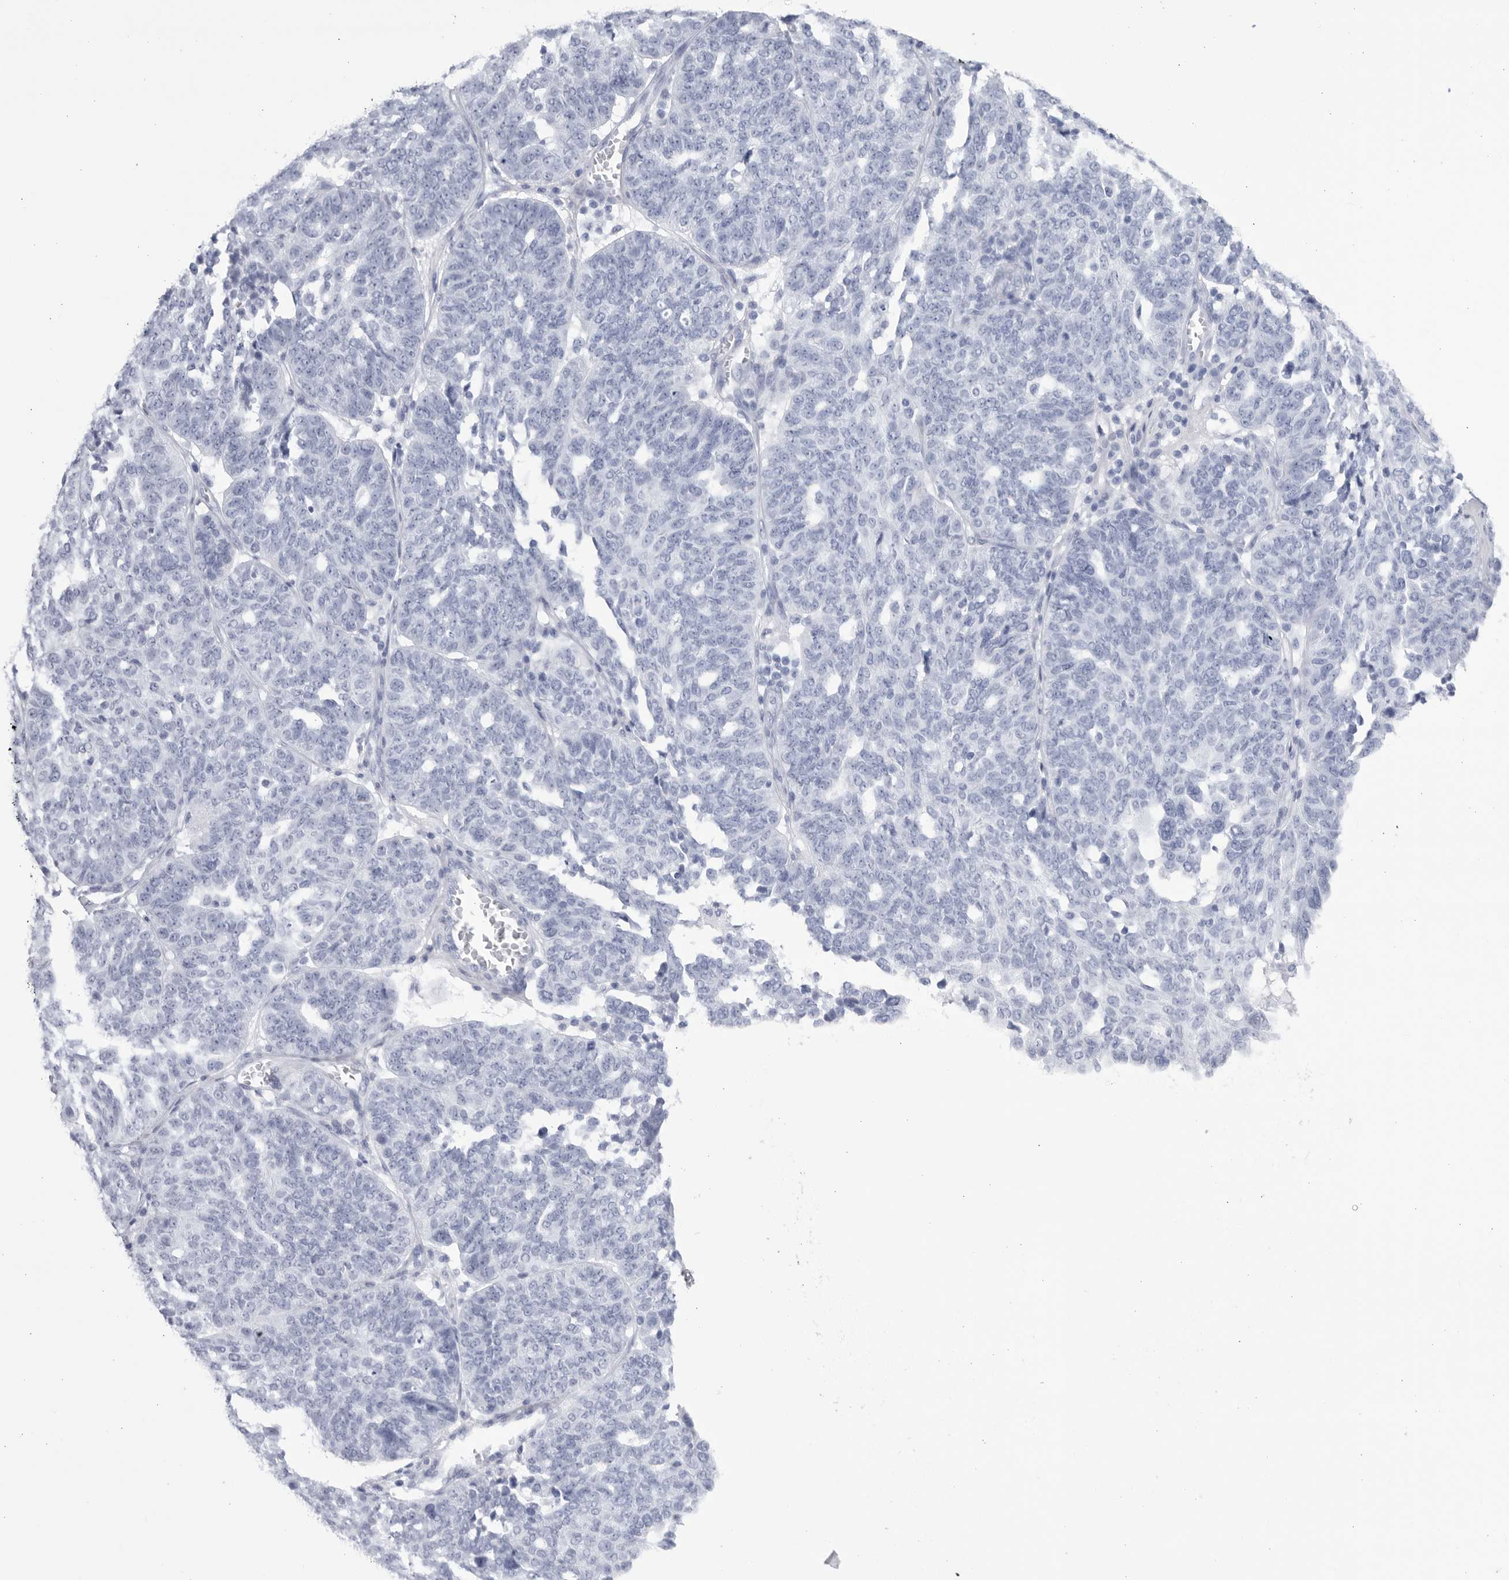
{"staining": {"intensity": "negative", "quantity": "none", "location": "none"}, "tissue": "ovarian cancer", "cell_type": "Tumor cells", "image_type": "cancer", "snomed": [{"axis": "morphology", "description": "Cystadenocarcinoma, serous, NOS"}, {"axis": "topography", "description": "Ovary"}], "caption": "Tumor cells show no significant expression in ovarian cancer (serous cystadenocarcinoma).", "gene": "CCDC181", "patient": {"sex": "female", "age": 59}}